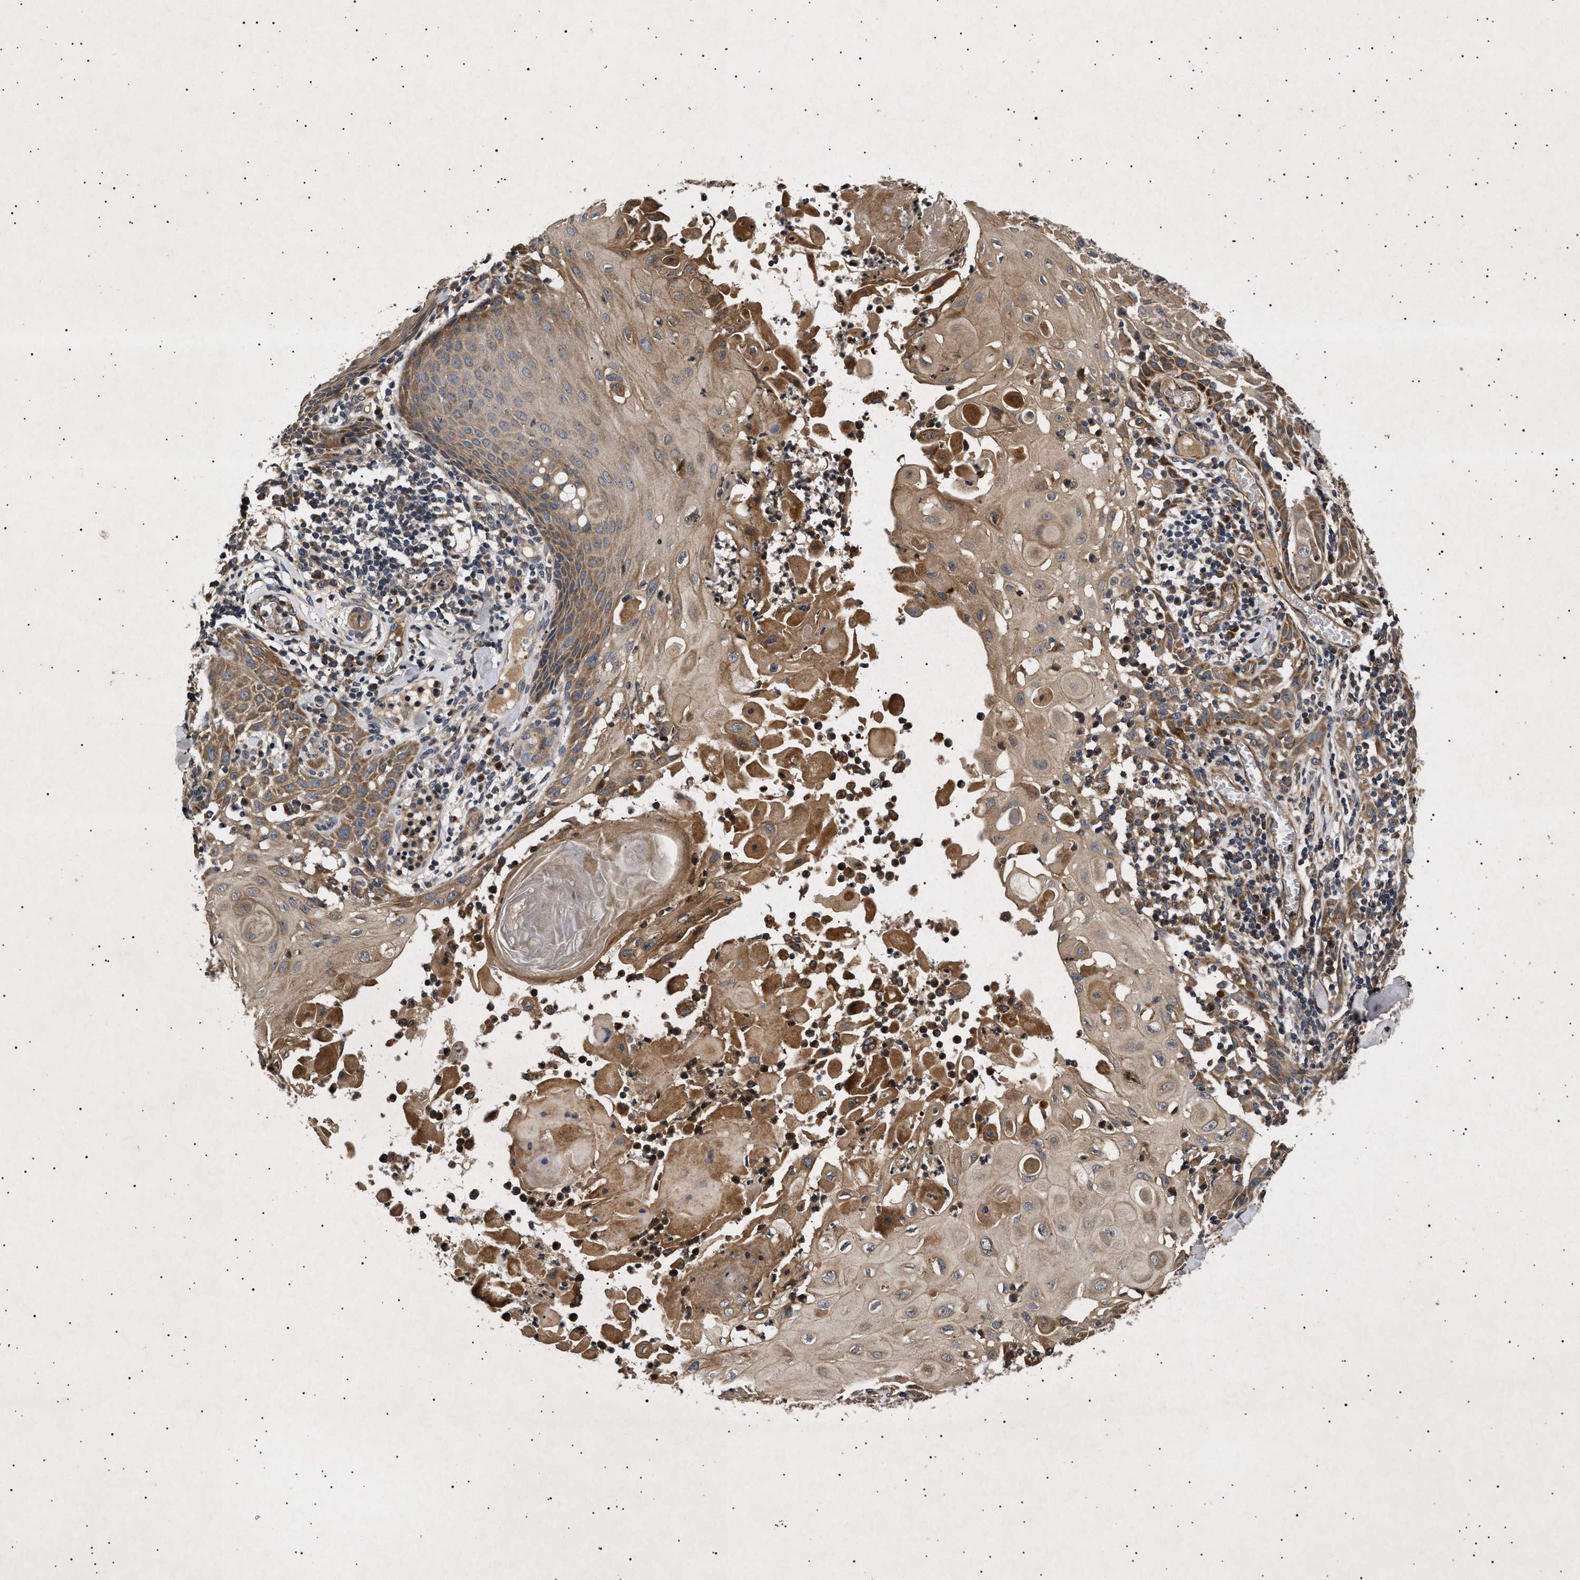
{"staining": {"intensity": "moderate", "quantity": ">75%", "location": "cytoplasmic/membranous"}, "tissue": "skin cancer", "cell_type": "Tumor cells", "image_type": "cancer", "snomed": [{"axis": "morphology", "description": "Squamous cell carcinoma, NOS"}, {"axis": "topography", "description": "Skin"}], "caption": "IHC photomicrograph of neoplastic tissue: human skin cancer (squamous cell carcinoma) stained using immunohistochemistry exhibits medium levels of moderate protein expression localized specifically in the cytoplasmic/membranous of tumor cells, appearing as a cytoplasmic/membranous brown color.", "gene": "ITGB5", "patient": {"sex": "male", "age": 24}}